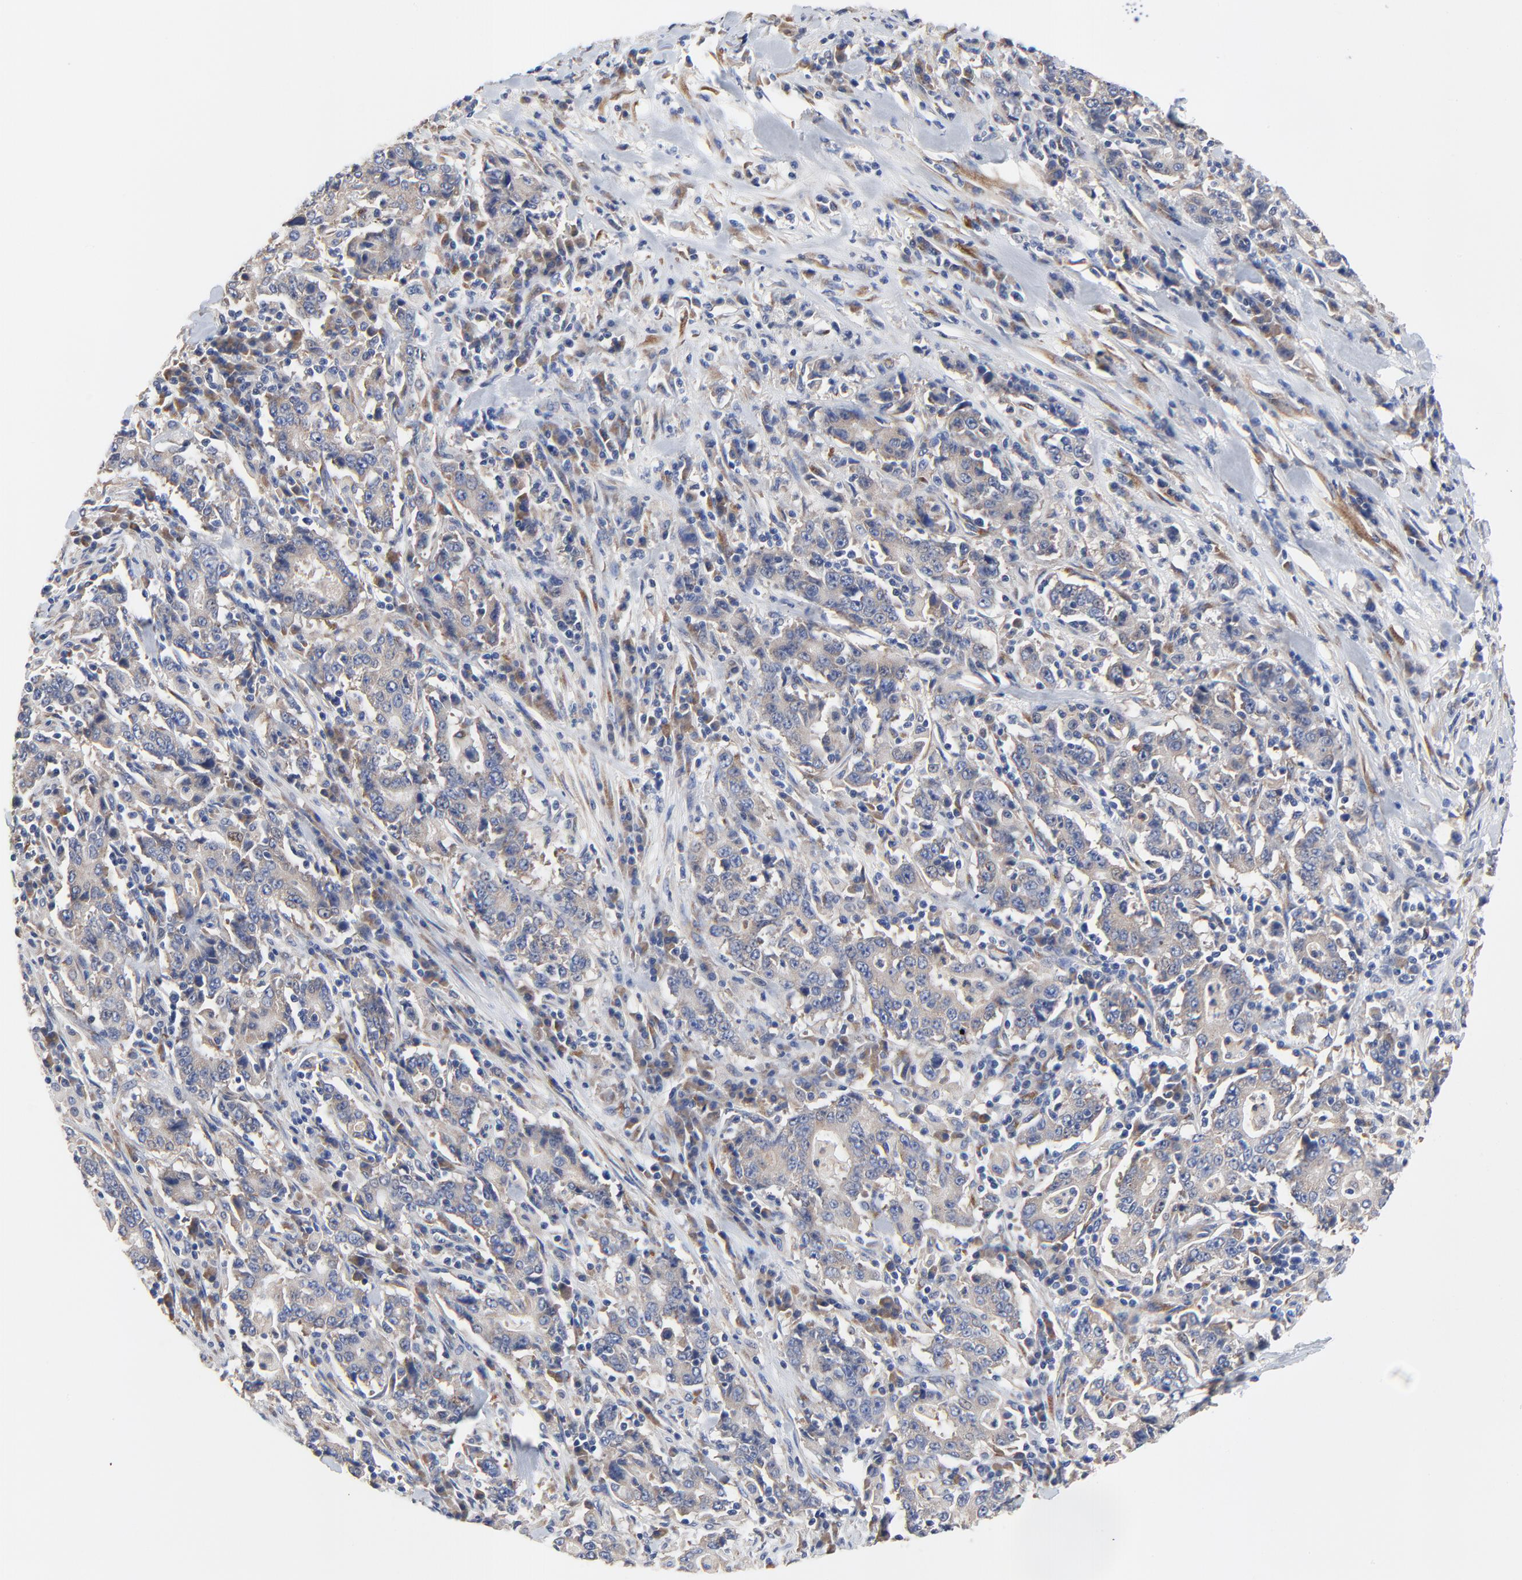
{"staining": {"intensity": "weak", "quantity": "<25%", "location": "cytoplasmic/membranous"}, "tissue": "stomach cancer", "cell_type": "Tumor cells", "image_type": "cancer", "snomed": [{"axis": "morphology", "description": "Normal tissue, NOS"}, {"axis": "morphology", "description": "Adenocarcinoma, NOS"}, {"axis": "topography", "description": "Stomach, upper"}, {"axis": "topography", "description": "Stomach"}], "caption": "Tumor cells show no significant protein staining in stomach adenocarcinoma.", "gene": "VAV2", "patient": {"sex": "male", "age": 59}}